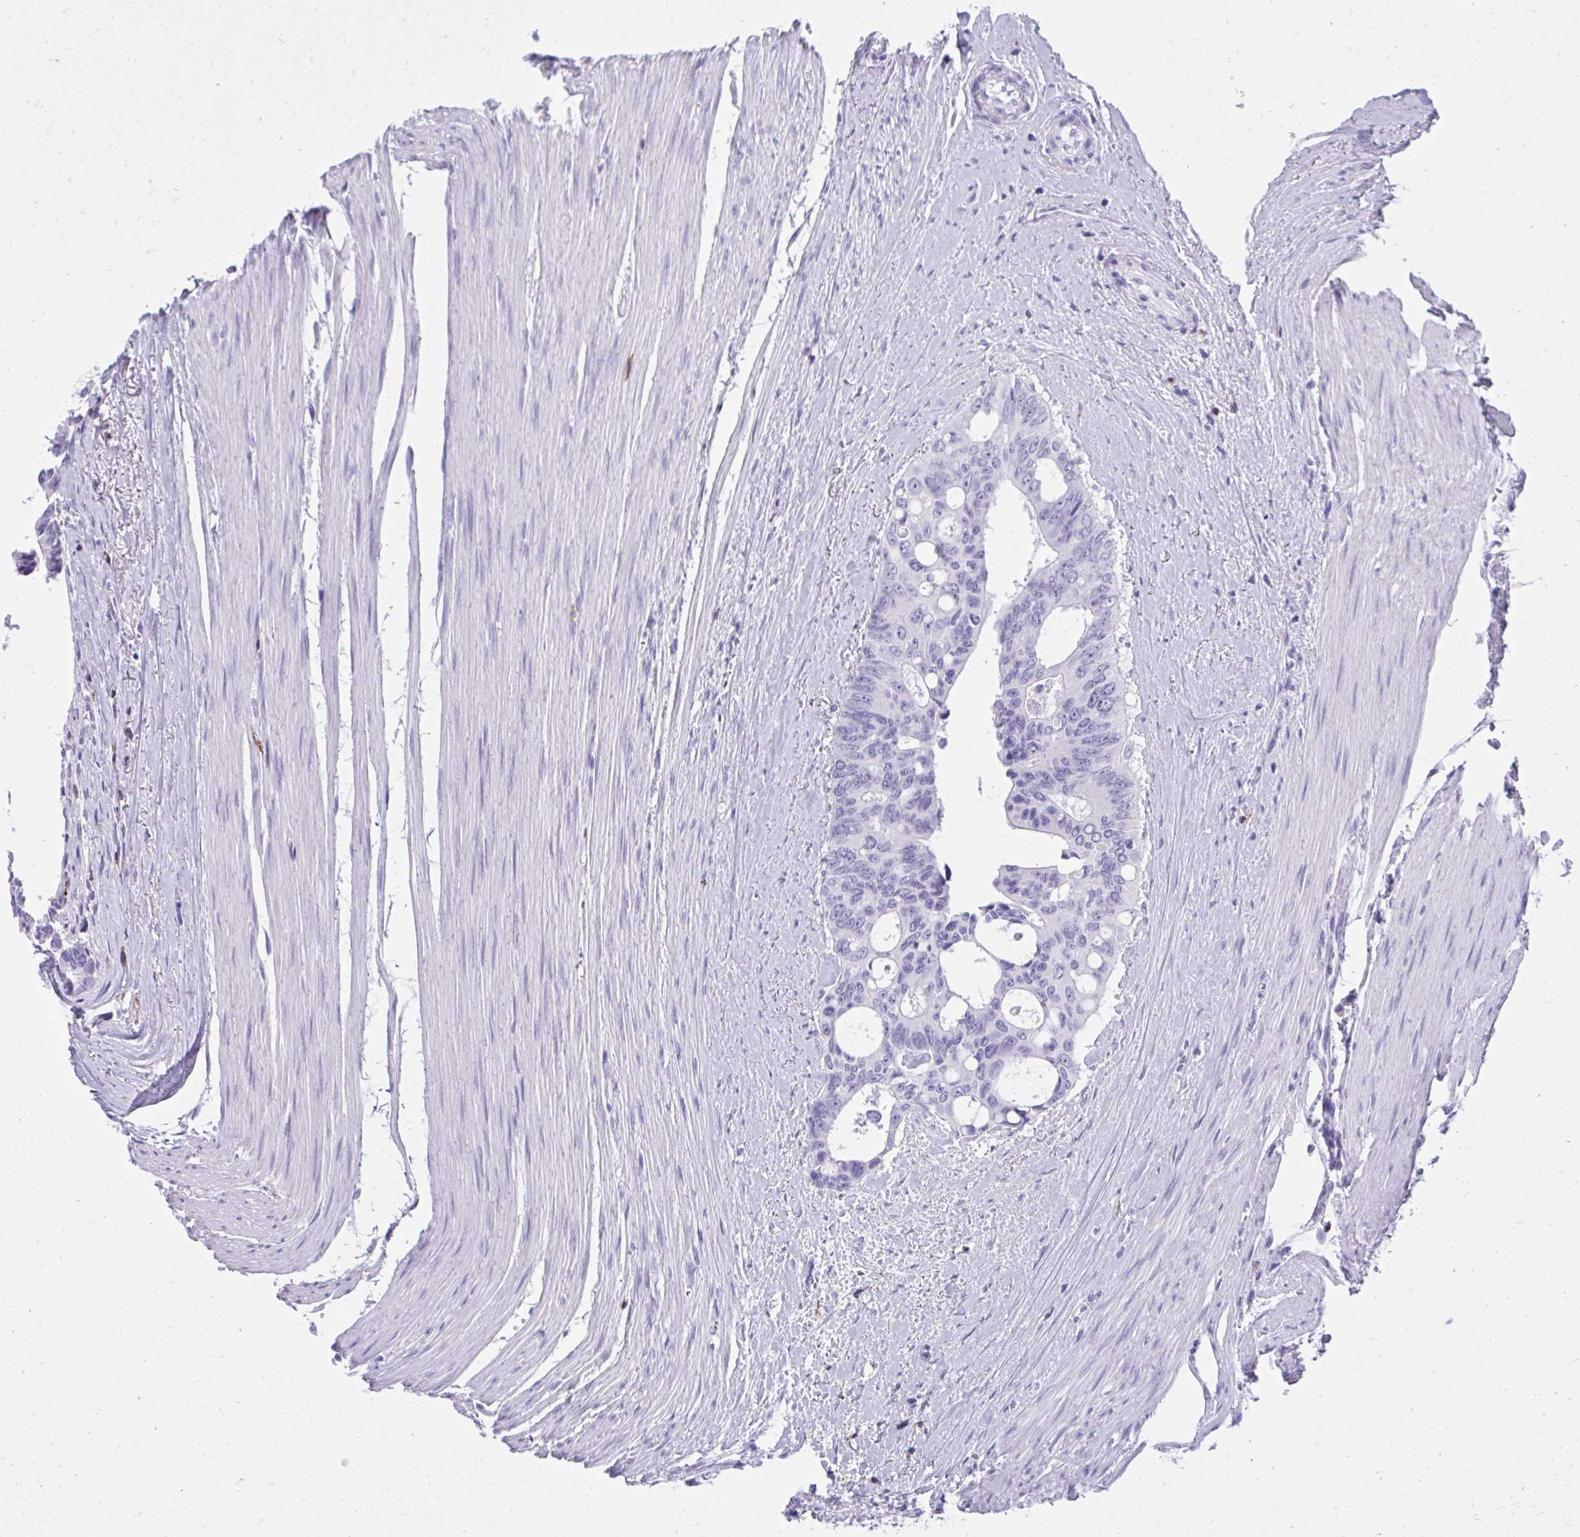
{"staining": {"intensity": "negative", "quantity": "none", "location": "none"}, "tissue": "colorectal cancer", "cell_type": "Tumor cells", "image_type": "cancer", "snomed": [{"axis": "morphology", "description": "Adenocarcinoma, NOS"}, {"axis": "topography", "description": "Rectum"}], "caption": "DAB (3,3'-diaminobenzidine) immunohistochemical staining of human colorectal cancer (adenocarcinoma) displays no significant expression in tumor cells.", "gene": "SPN", "patient": {"sex": "male", "age": 76}}